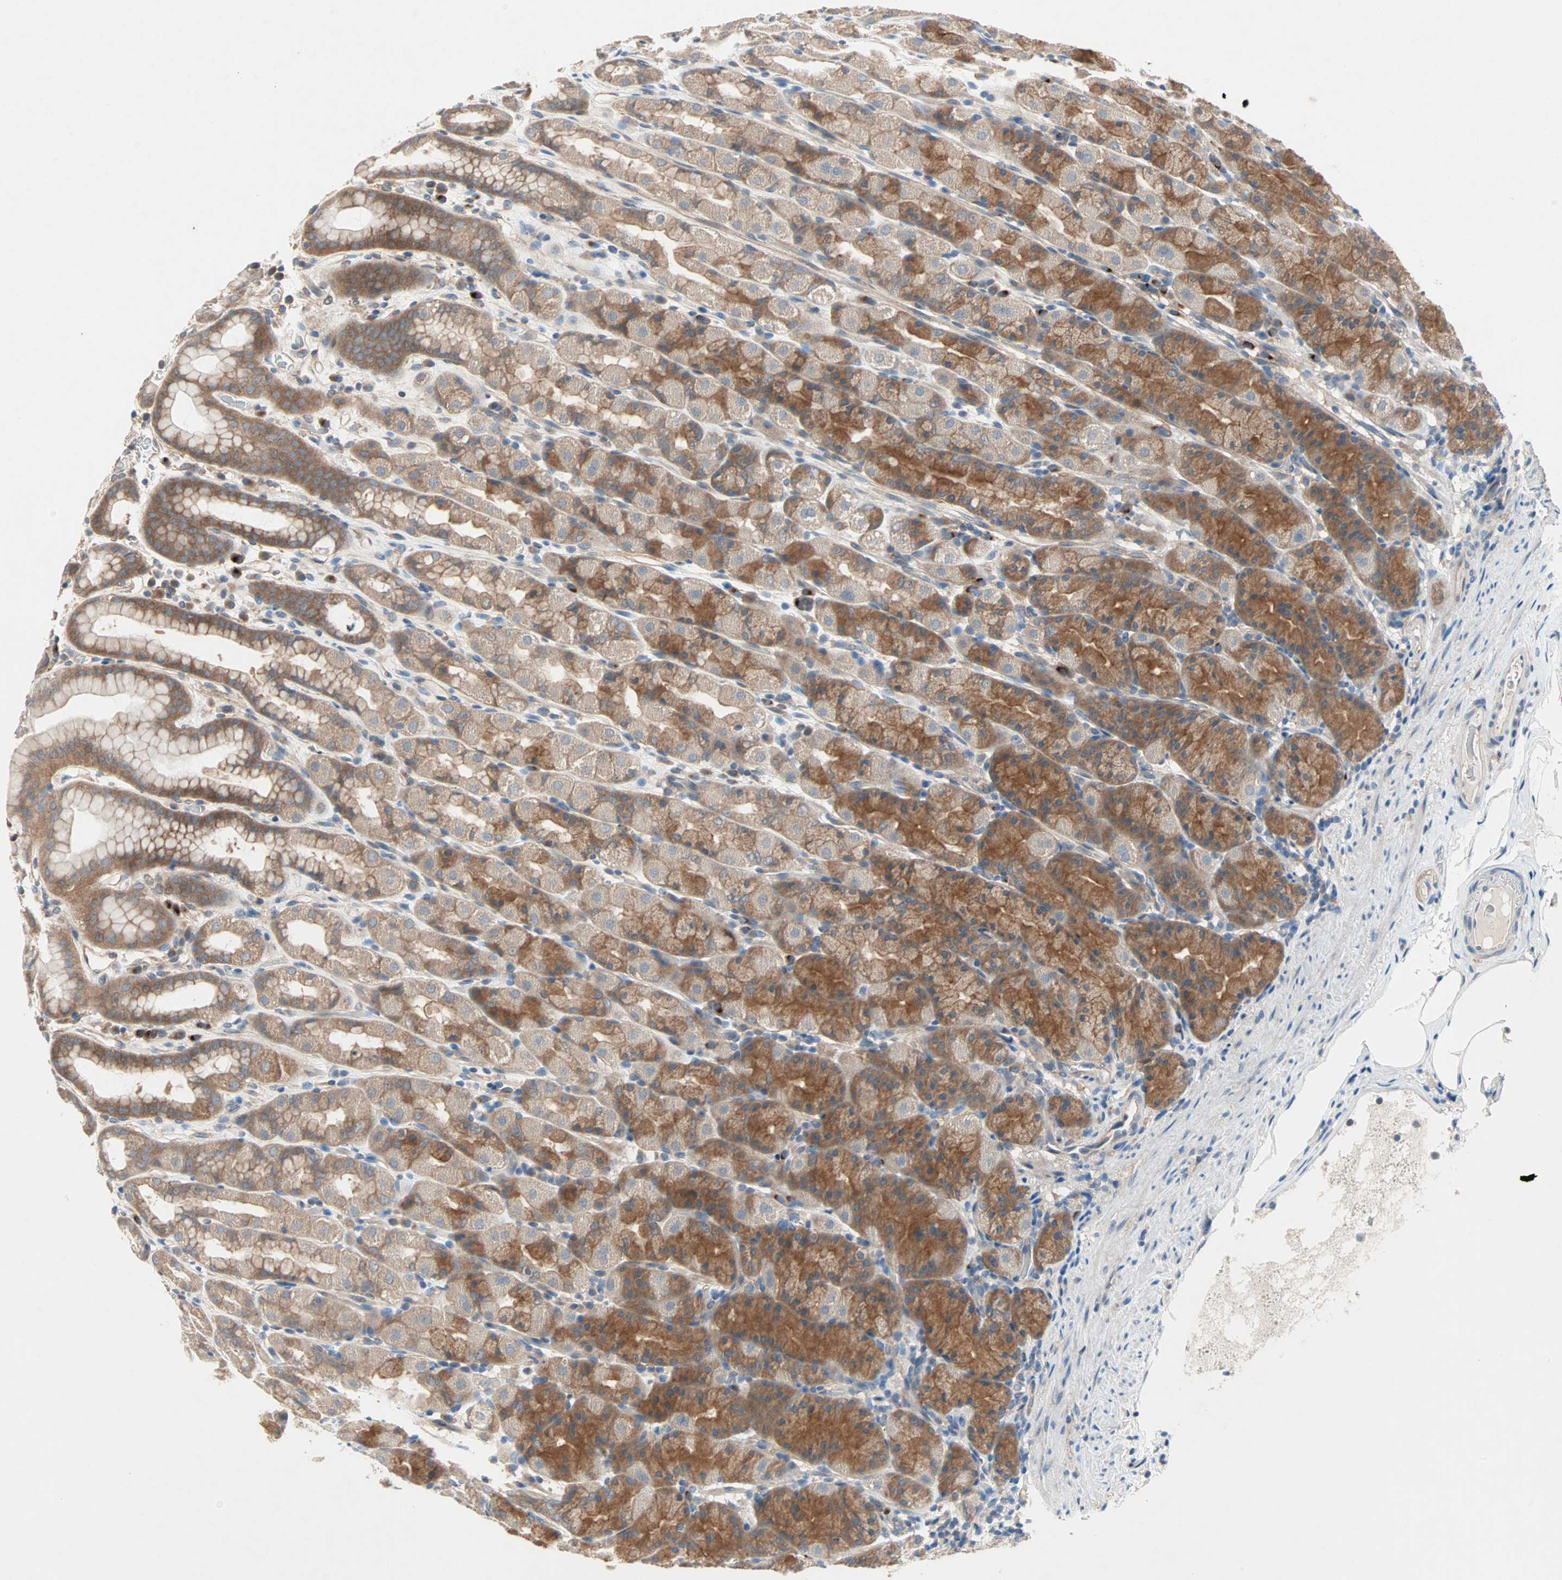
{"staining": {"intensity": "moderate", "quantity": ">75%", "location": "cytoplasmic/membranous"}, "tissue": "stomach", "cell_type": "Glandular cells", "image_type": "normal", "snomed": [{"axis": "morphology", "description": "Normal tissue, NOS"}, {"axis": "topography", "description": "Stomach, upper"}], "caption": "This histopathology image shows immunohistochemistry (IHC) staining of normal human stomach, with medium moderate cytoplasmic/membranous expression in about >75% of glandular cells.", "gene": "PDE8A", "patient": {"sex": "male", "age": 68}}